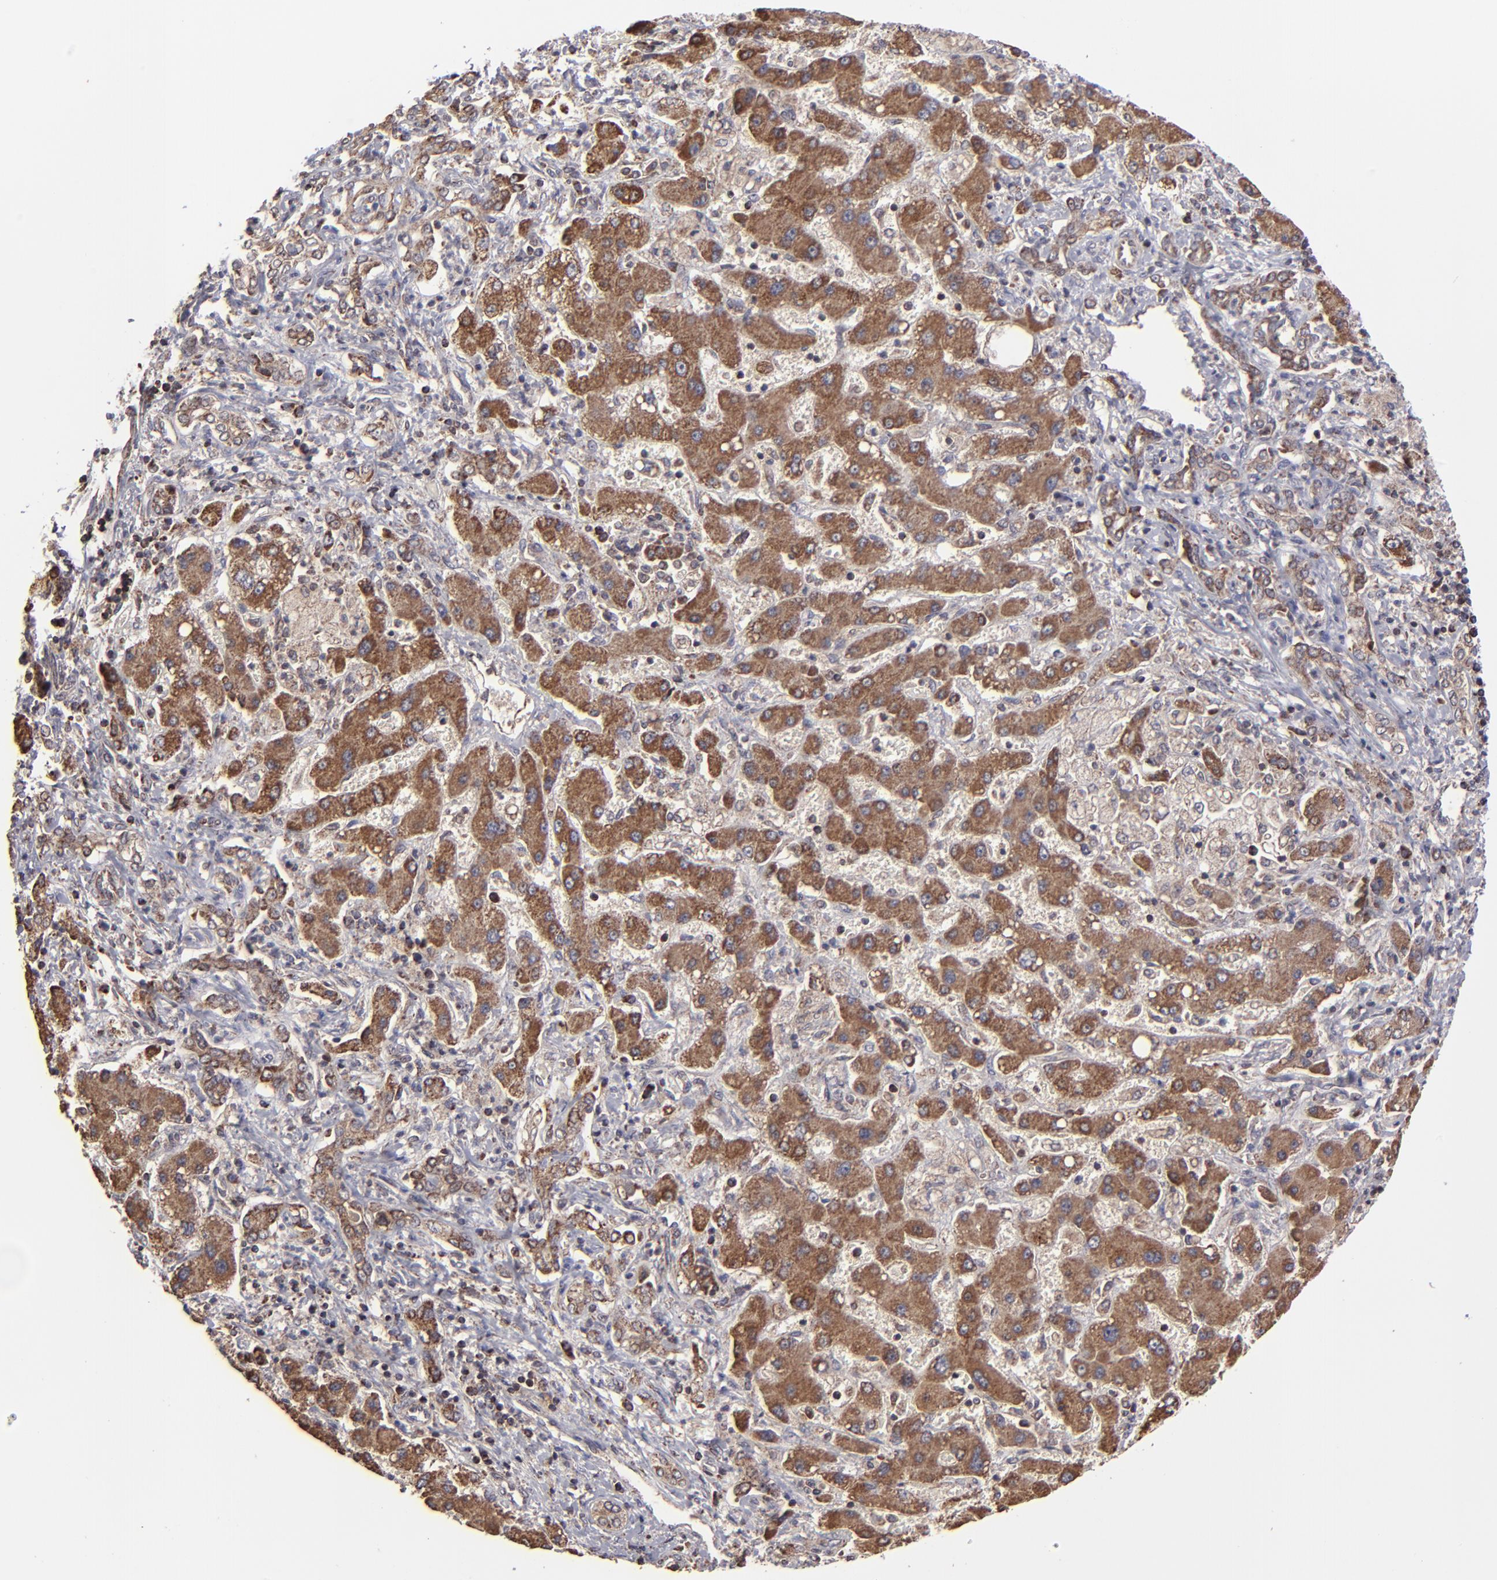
{"staining": {"intensity": "moderate", "quantity": ">75%", "location": "cytoplasmic/membranous"}, "tissue": "liver cancer", "cell_type": "Tumor cells", "image_type": "cancer", "snomed": [{"axis": "morphology", "description": "Cholangiocarcinoma"}, {"axis": "topography", "description": "Liver"}], "caption": "Tumor cells reveal medium levels of moderate cytoplasmic/membranous positivity in approximately >75% of cells in human cholangiocarcinoma (liver).", "gene": "SLC15A1", "patient": {"sex": "male", "age": 50}}